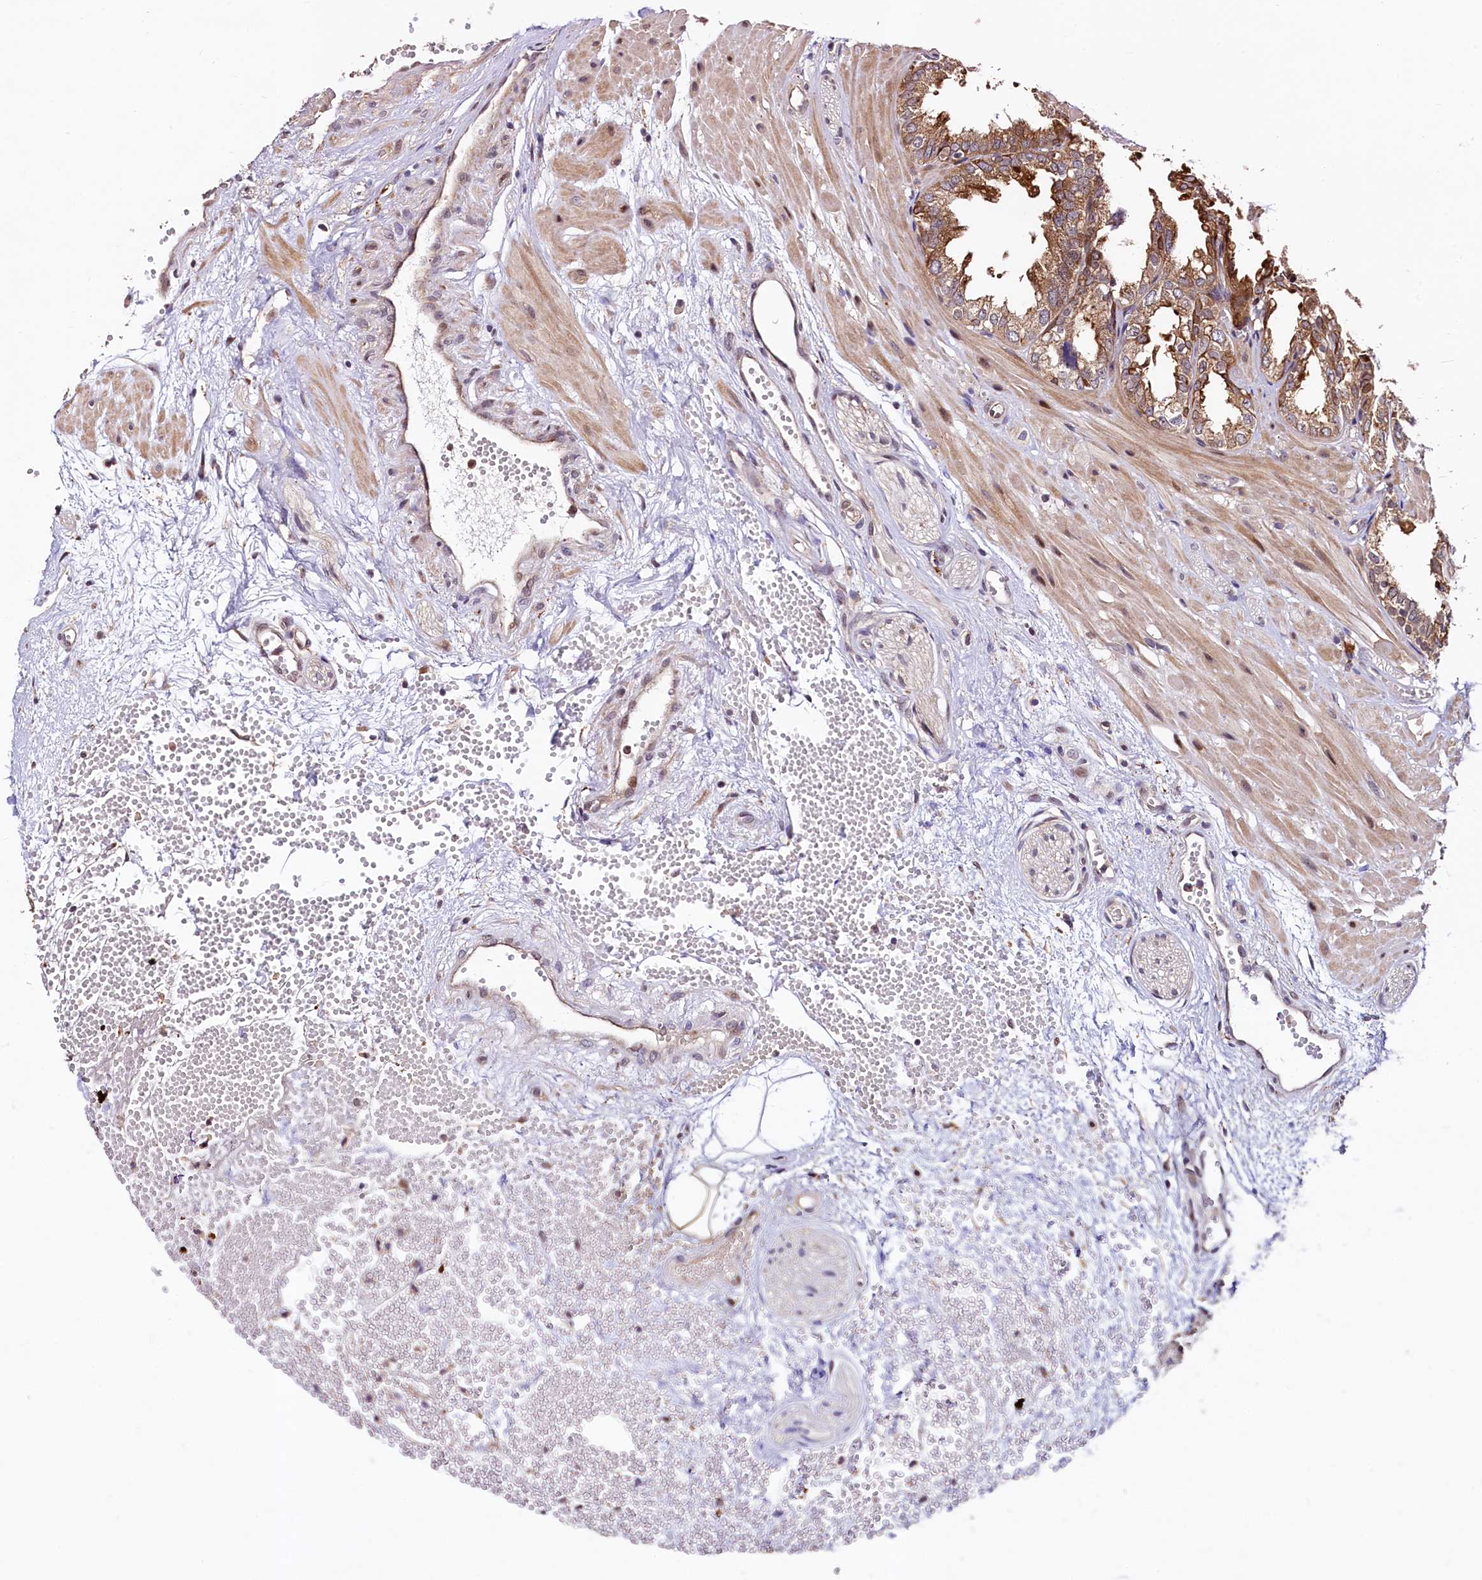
{"staining": {"intensity": "strong", "quantity": ">75%", "location": "cytoplasmic/membranous"}, "tissue": "seminal vesicle", "cell_type": "Glandular cells", "image_type": "normal", "snomed": [{"axis": "morphology", "description": "Normal tissue, NOS"}, {"axis": "topography", "description": "Prostate"}, {"axis": "topography", "description": "Seminal veicle"}], "caption": "Seminal vesicle stained for a protein demonstrates strong cytoplasmic/membranous positivity in glandular cells.", "gene": "C5orf15", "patient": {"sex": "male", "age": 51}}